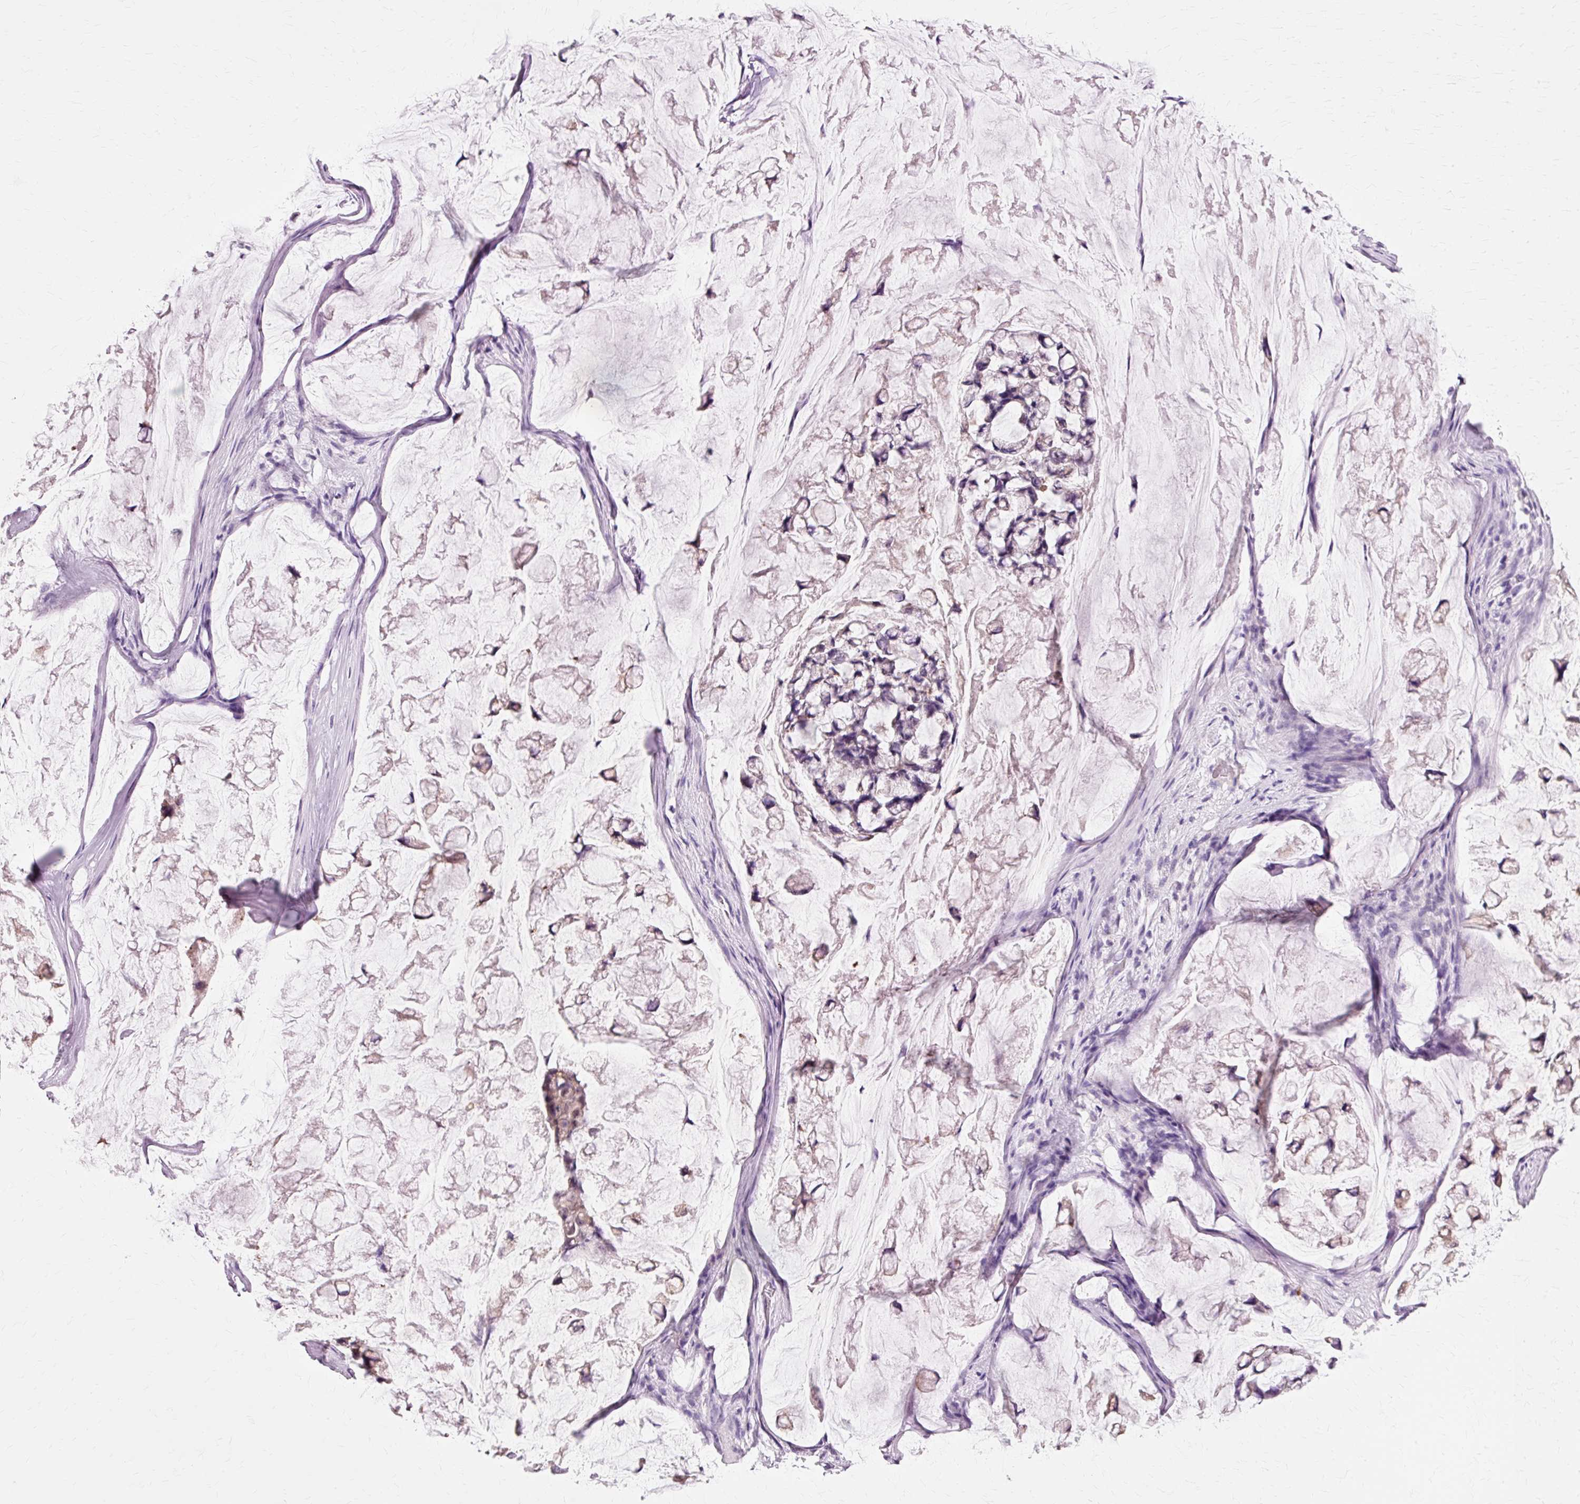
{"staining": {"intensity": "negative", "quantity": "none", "location": "none"}, "tissue": "stomach cancer", "cell_type": "Tumor cells", "image_type": "cancer", "snomed": [{"axis": "morphology", "description": "Adenocarcinoma, NOS"}, {"axis": "topography", "description": "Stomach, lower"}], "caption": "Micrograph shows no significant protein staining in tumor cells of stomach cancer.", "gene": "VN1R2", "patient": {"sex": "male", "age": 67}}